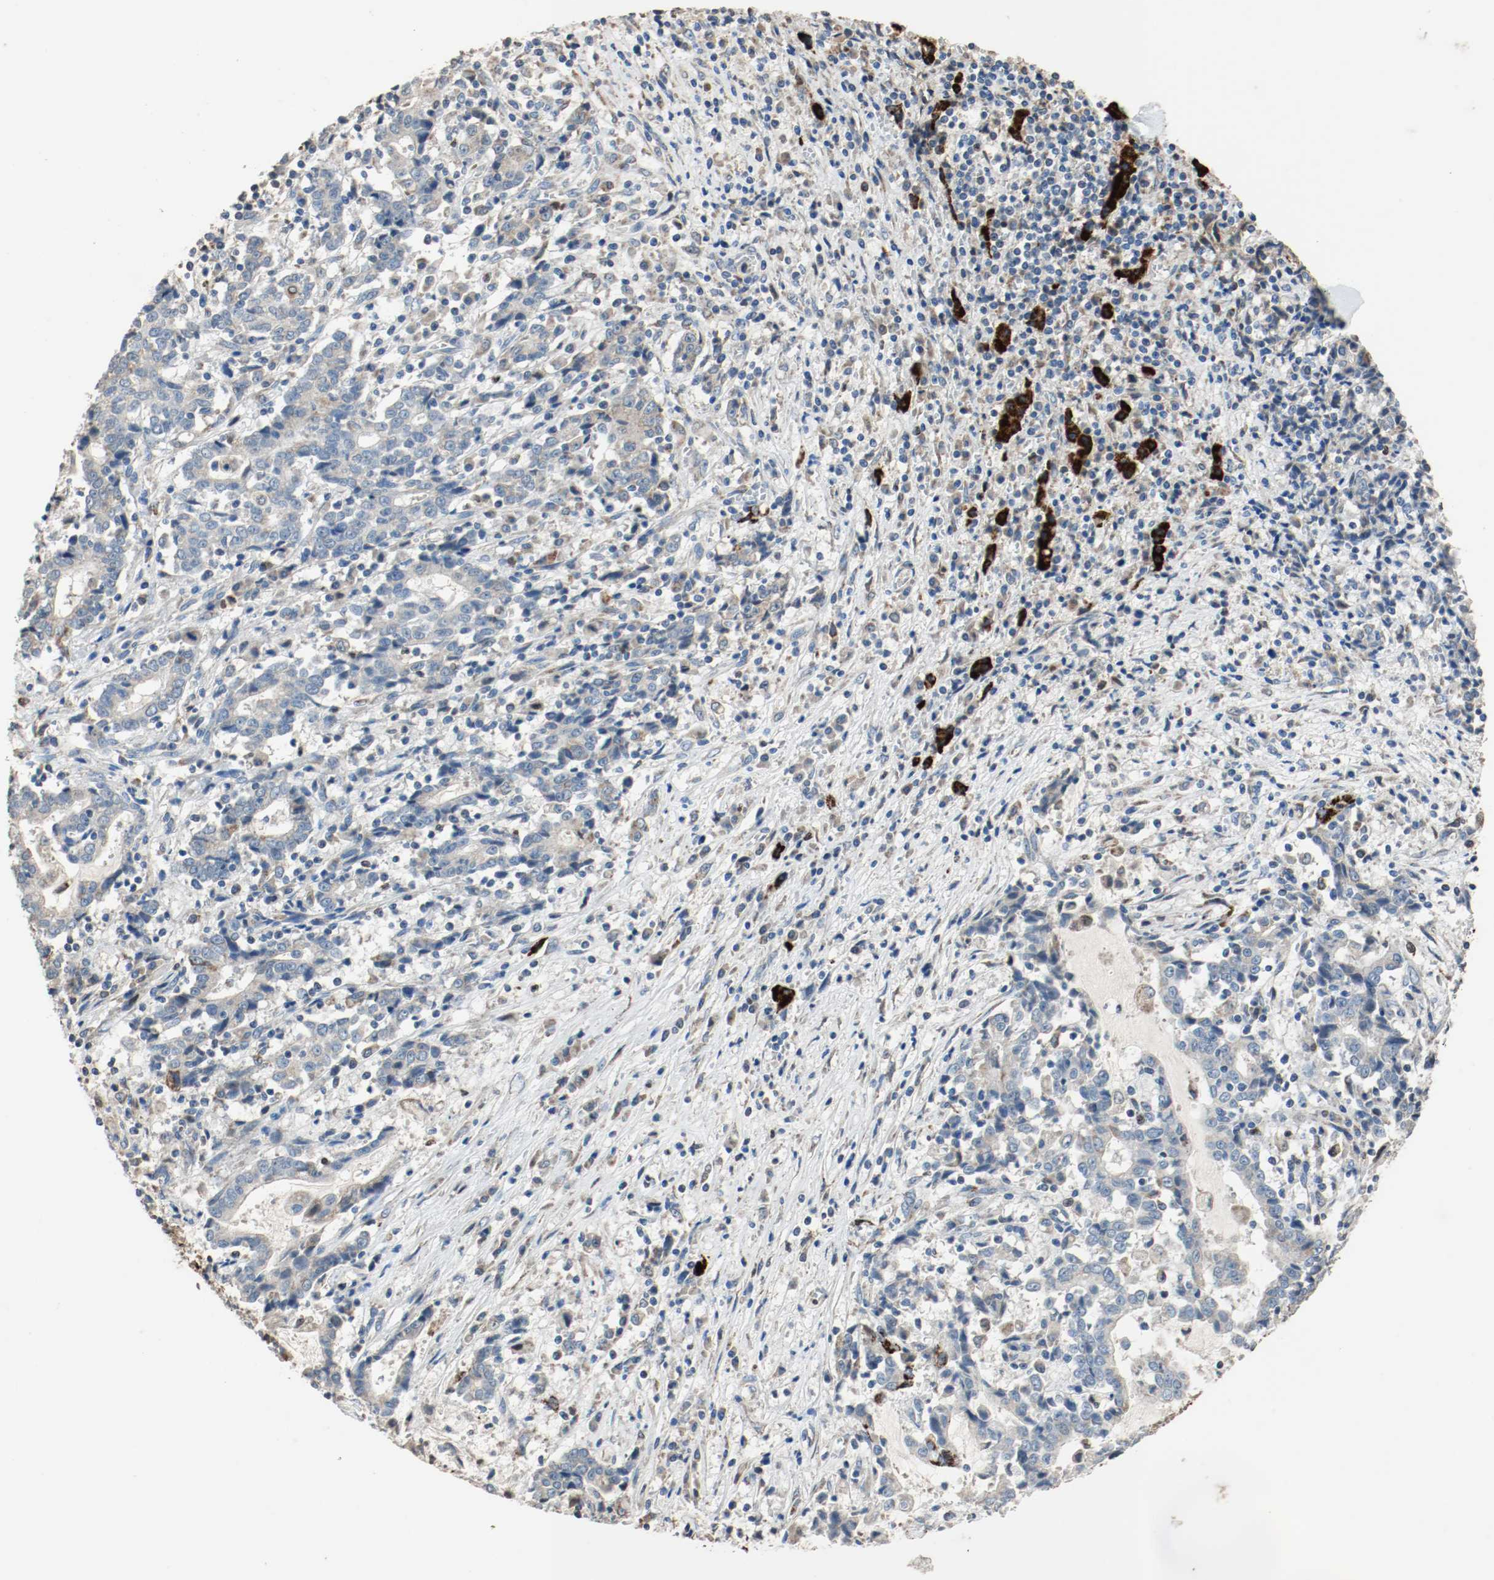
{"staining": {"intensity": "moderate", "quantity": "25%-75%", "location": "cytoplasmic/membranous"}, "tissue": "liver cancer", "cell_type": "Tumor cells", "image_type": "cancer", "snomed": [{"axis": "morphology", "description": "Cholangiocarcinoma"}, {"axis": "topography", "description": "Liver"}], "caption": "High-power microscopy captured an immunohistochemistry photomicrograph of liver cancer (cholangiocarcinoma), revealing moderate cytoplasmic/membranous staining in about 25%-75% of tumor cells.", "gene": "ALDH4A1", "patient": {"sex": "male", "age": 57}}